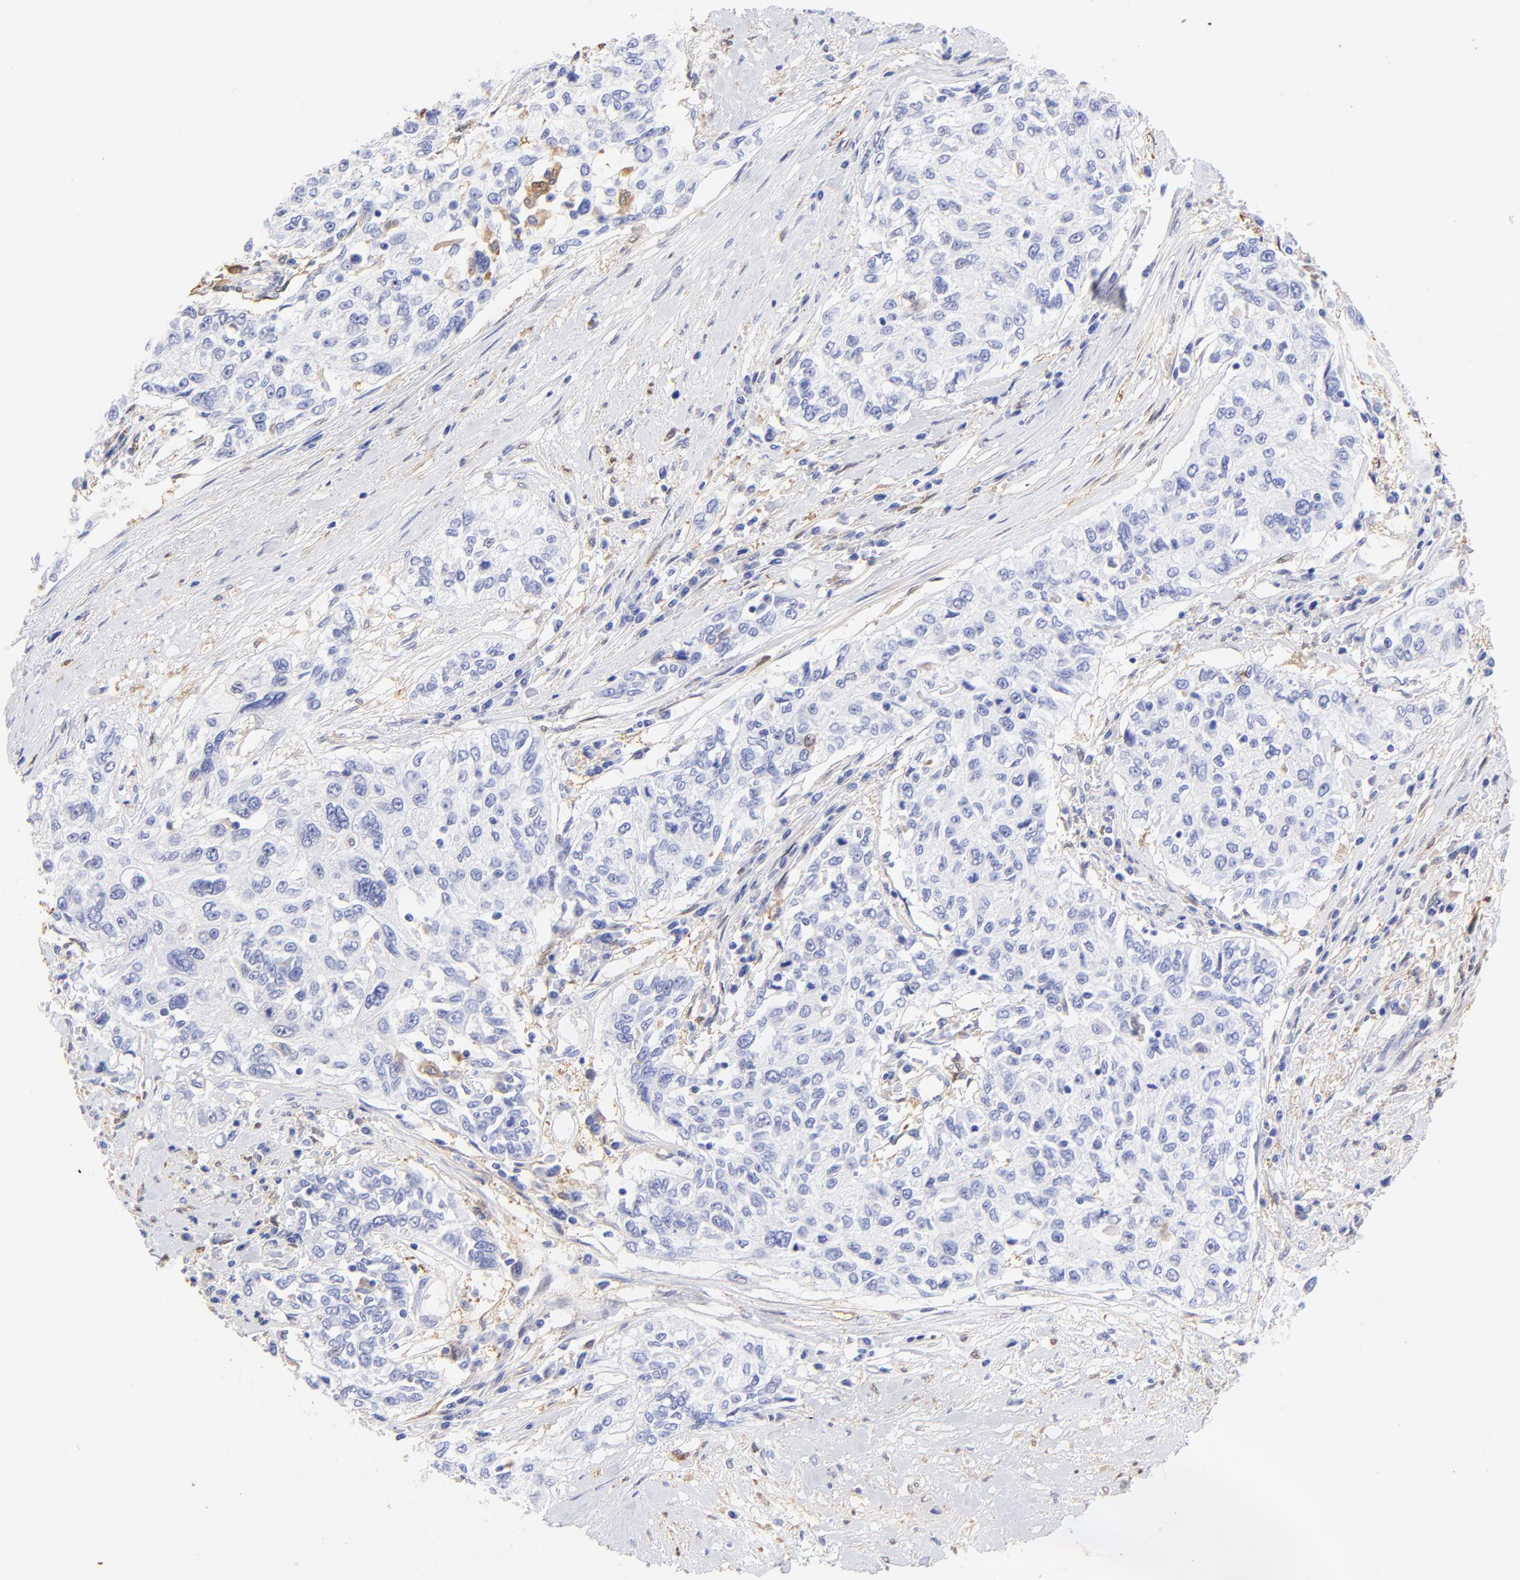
{"staining": {"intensity": "negative", "quantity": "none", "location": "none"}, "tissue": "cervical cancer", "cell_type": "Tumor cells", "image_type": "cancer", "snomed": [{"axis": "morphology", "description": "Squamous cell carcinoma, NOS"}, {"axis": "topography", "description": "Cervix"}], "caption": "An immunohistochemistry (IHC) histopathology image of cervical squamous cell carcinoma is shown. There is no staining in tumor cells of cervical squamous cell carcinoma. (DAB (3,3'-diaminobenzidine) IHC, high magnification).", "gene": "ALDH1A1", "patient": {"sex": "female", "age": 57}}